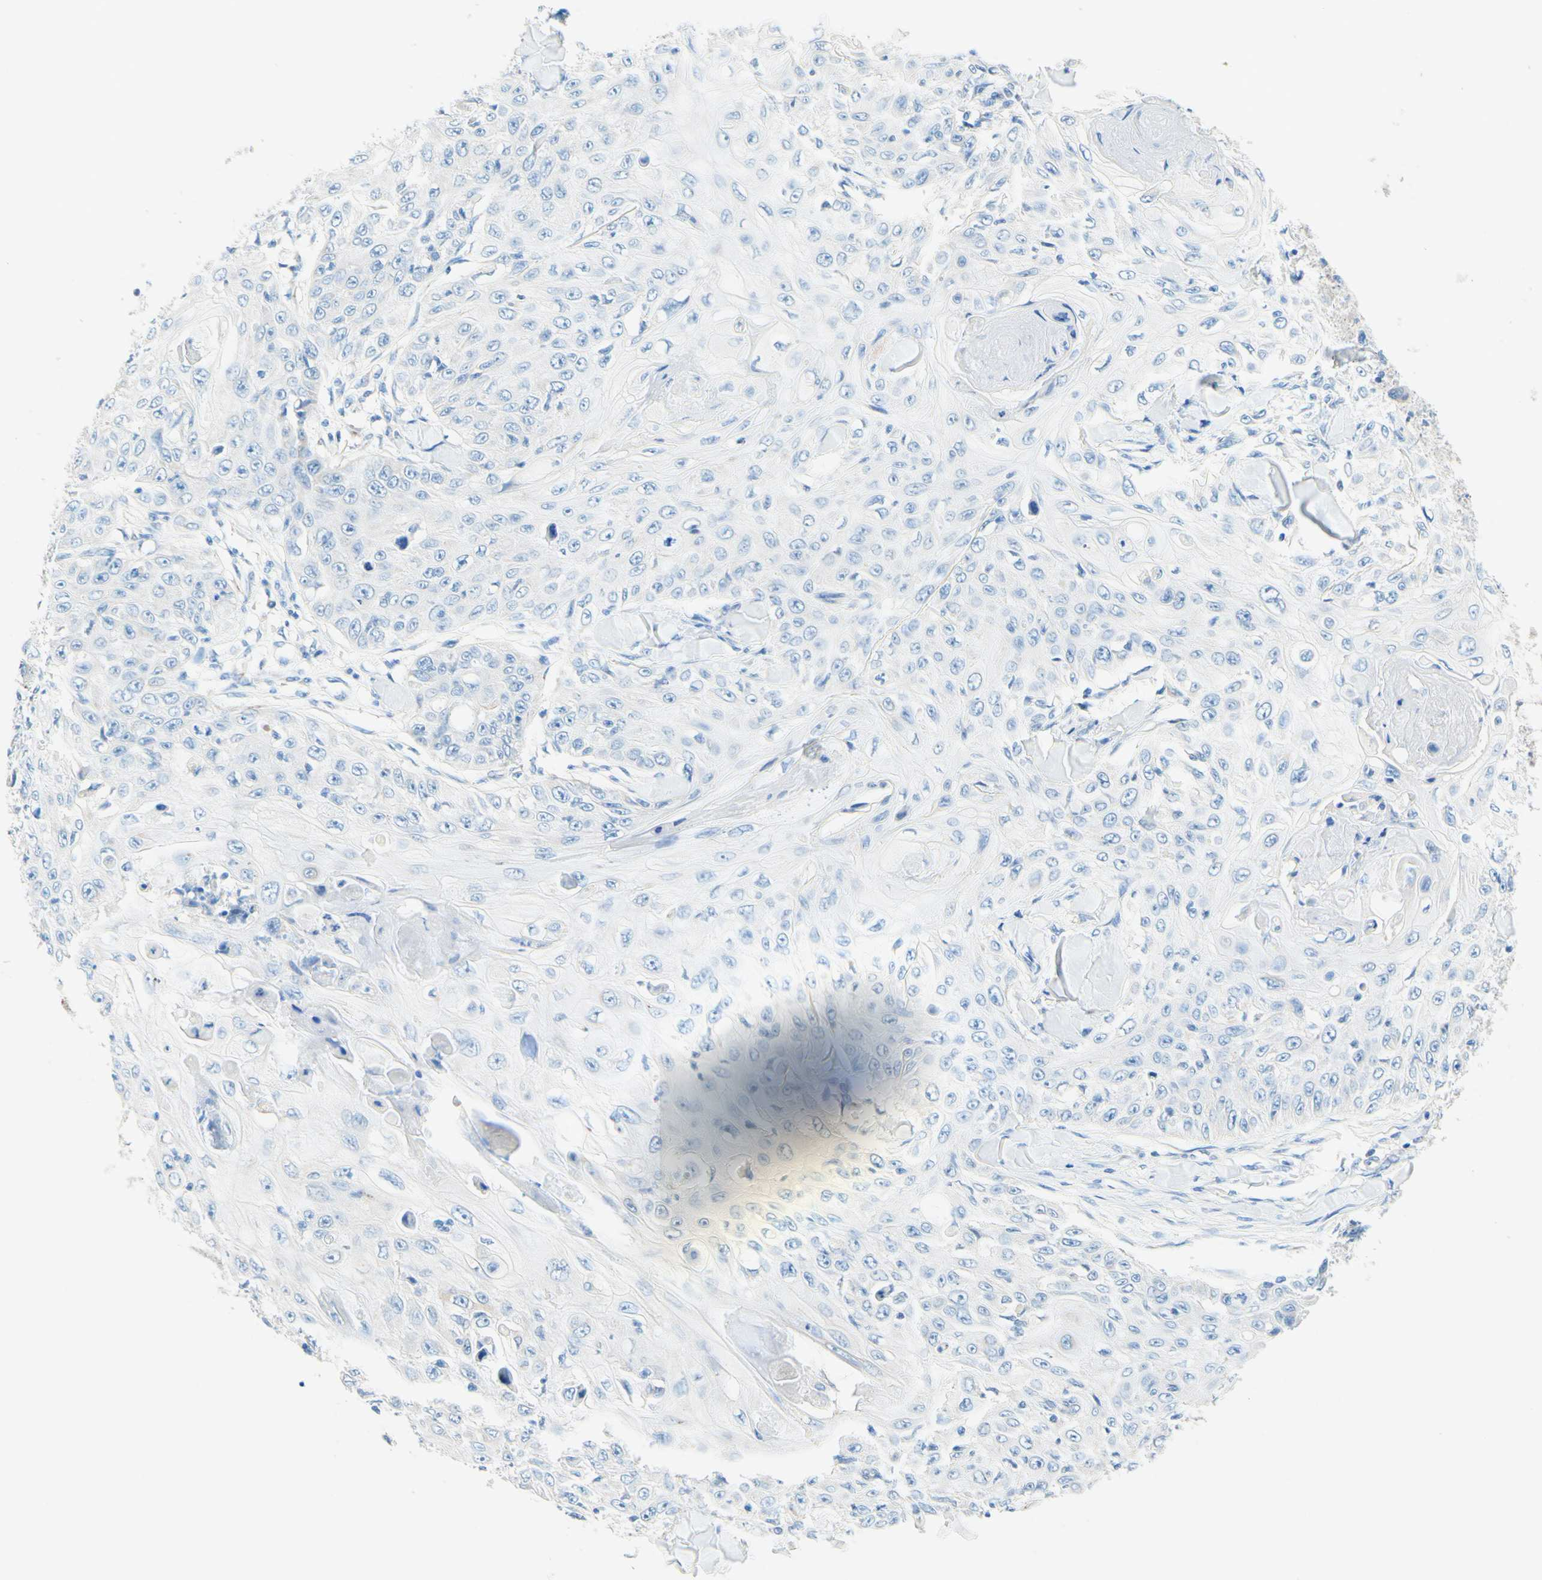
{"staining": {"intensity": "negative", "quantity": "none", "location": "none"}, "tissue": "skin cancer", "cell_type": "Tumor cells", "image_type": "cancer", "snomed": [{"axis": "morphology", "description": "Squamous cell carcinoma, NOS"}, {"axis": "topography", "description": "Skin"}], "caption": "Tumor cells are negative for protein expression in human skin cancer (squamous cell carcinoma).", "gene": "SLC46A1", "patient": {"sex": "male", "age": 86}}